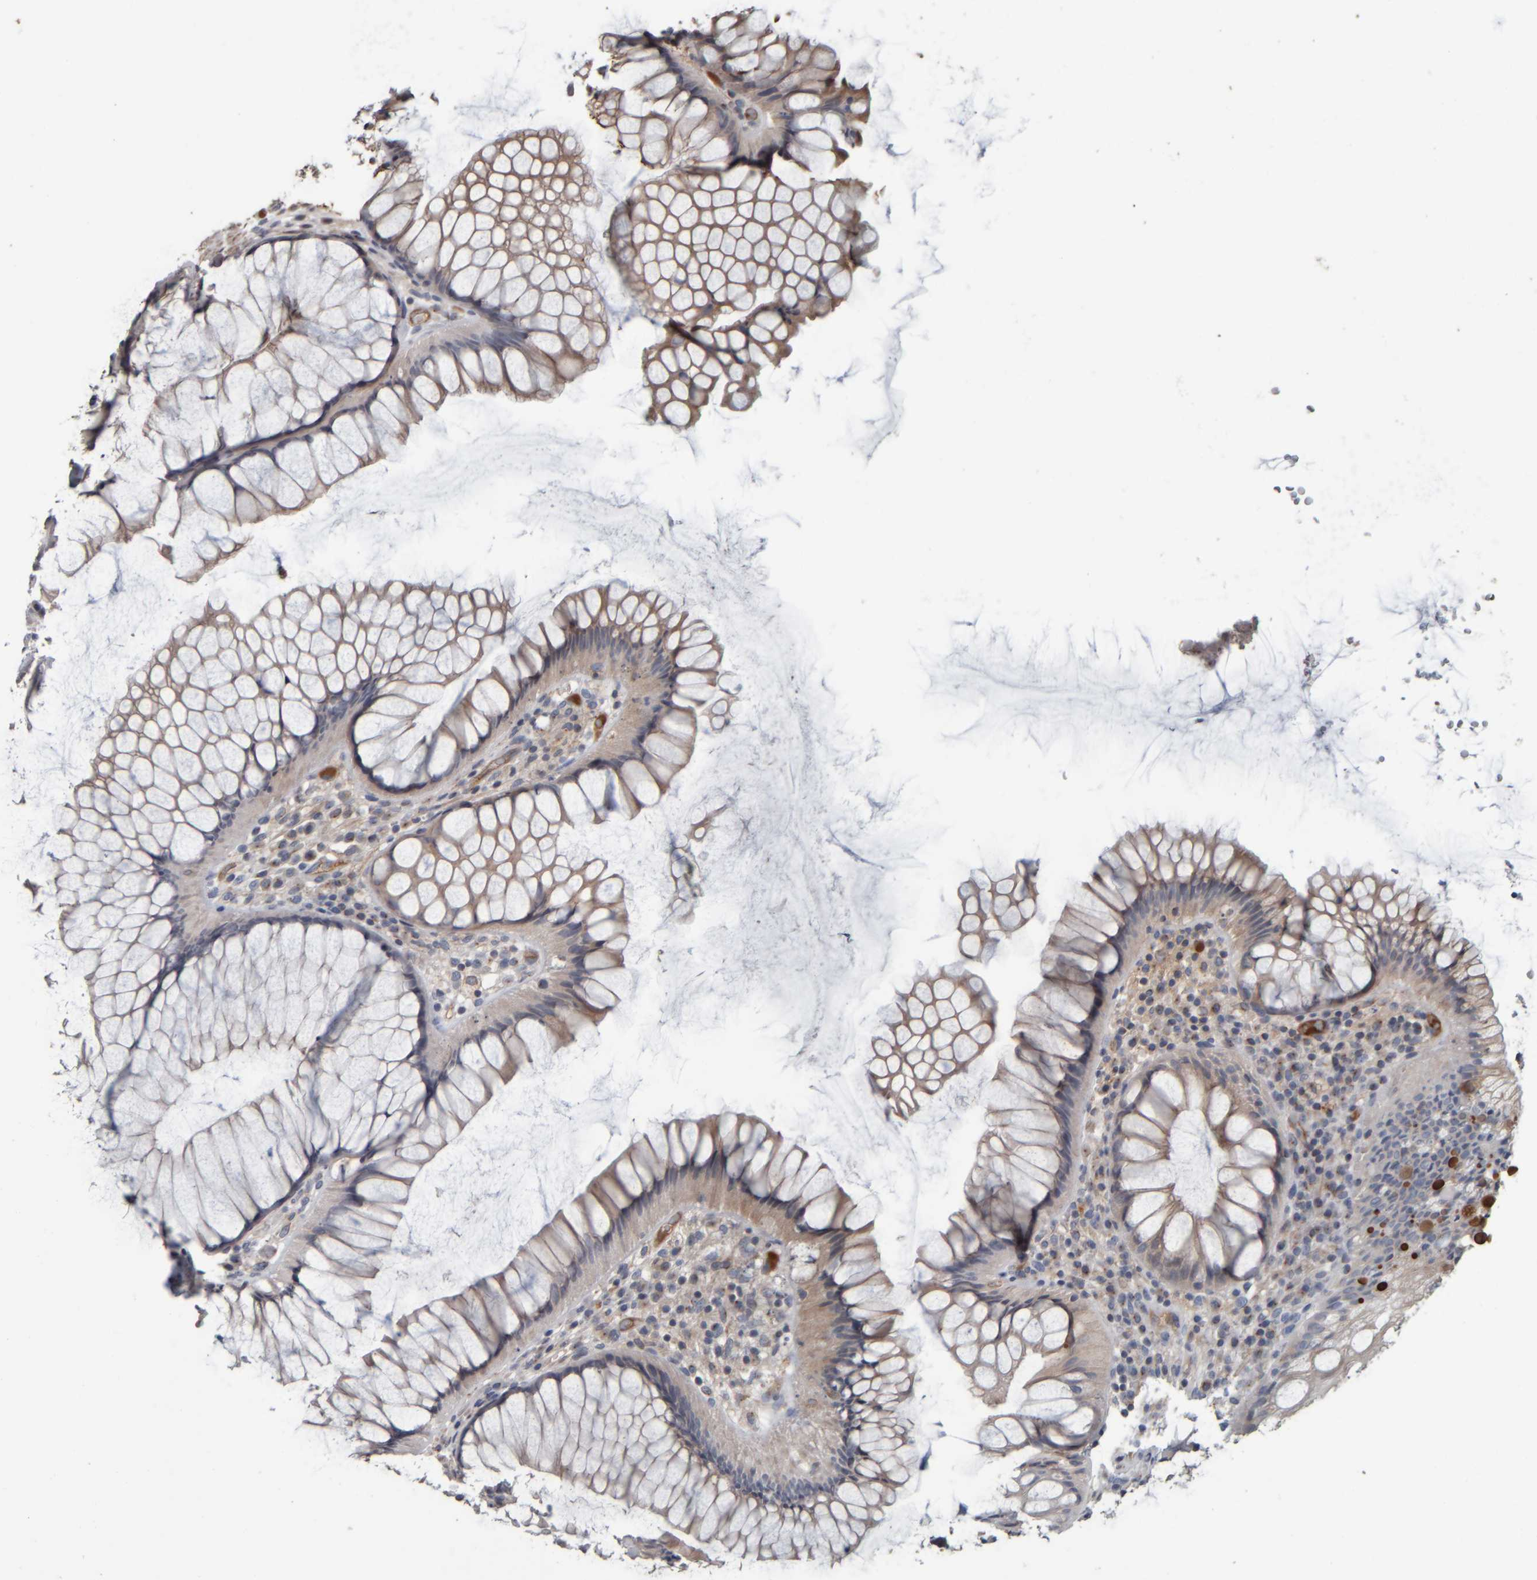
{"staining": {"intensity": "weak", "quantity": "25%-75%", "location": "cytoplasmic/membranous"}, "tissue": "rectum", "cell_type": "Glandular cells", "image_type": "normal", "snomed": [{"axis": "morphology", "description": "Normal tissue, NOS"}, {"axis": "topography", "description": "Rectum"}], "caption": "High-power microscopy captured an immunohistochemistry image of normal rectum, revealing weak cytoplasmic/membranous expression in about 25%-75% of glandular cells.", "gene": "CAVIN4", "patient": {"sex": "male", "age": 51}}